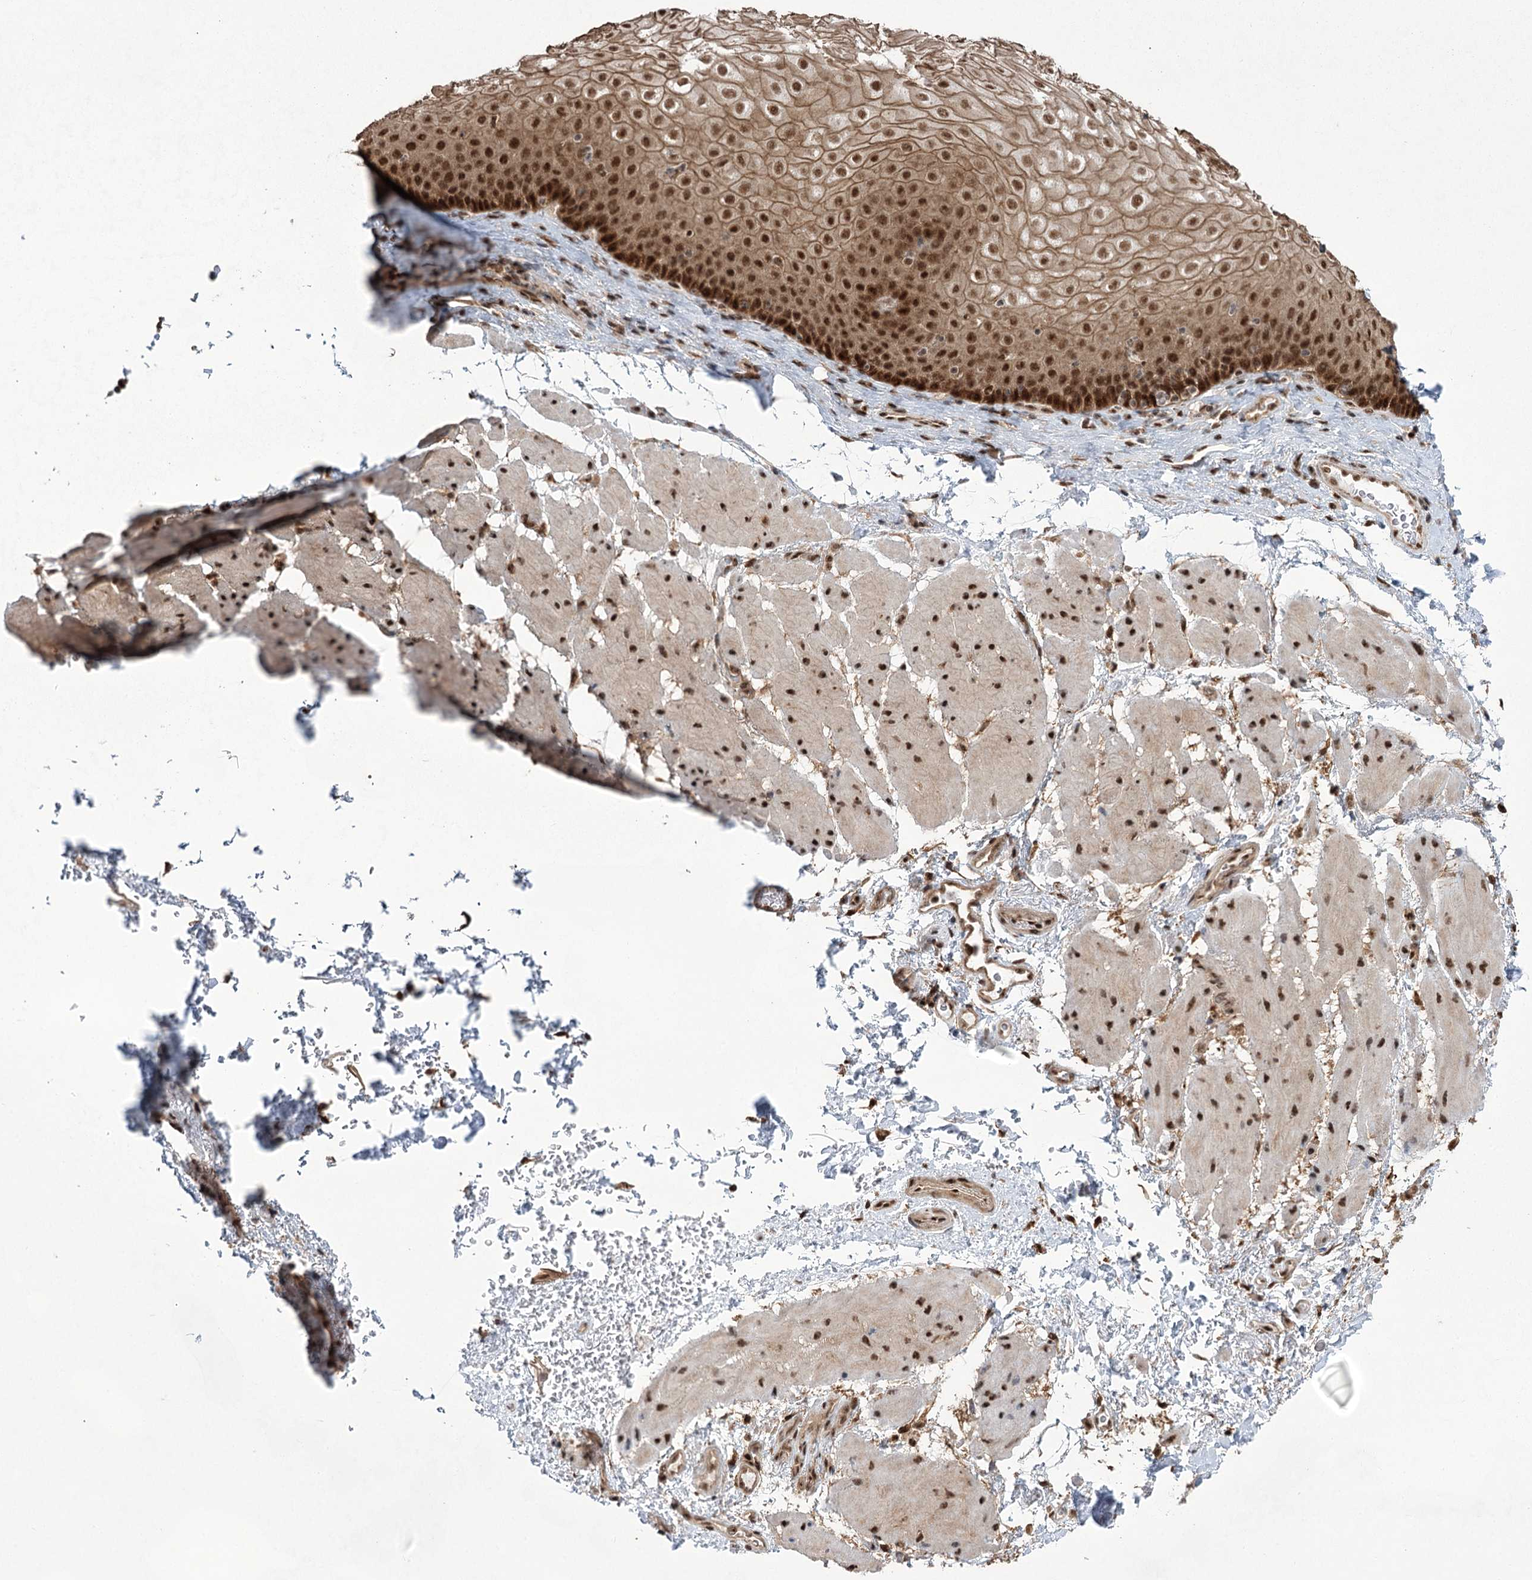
{"staining": {"intensity": "strong", "quantity": ">75%", "location": "cytoplasmic/membranous,nuclear"}, "tissue": "esophagus", "cell_type": "Squamous epithelial cells", "image_type": "normal", "snomed": [{"axis": "morphology", "description": "Normal tissue, NOS"}, {"axis": "topography", "description": "Esophagus"}], "caption": "An IHC photomicrograph of unremarkable tissue is shown. Protein staining in brown labels strong cytoplasmic/membranous,nuclear positivity in esophagus within squamous epithelial cells. Nuclei are stained in blue.", "gene": "ZCCHC8", "patient": {"sex": "female", "age": 66}}